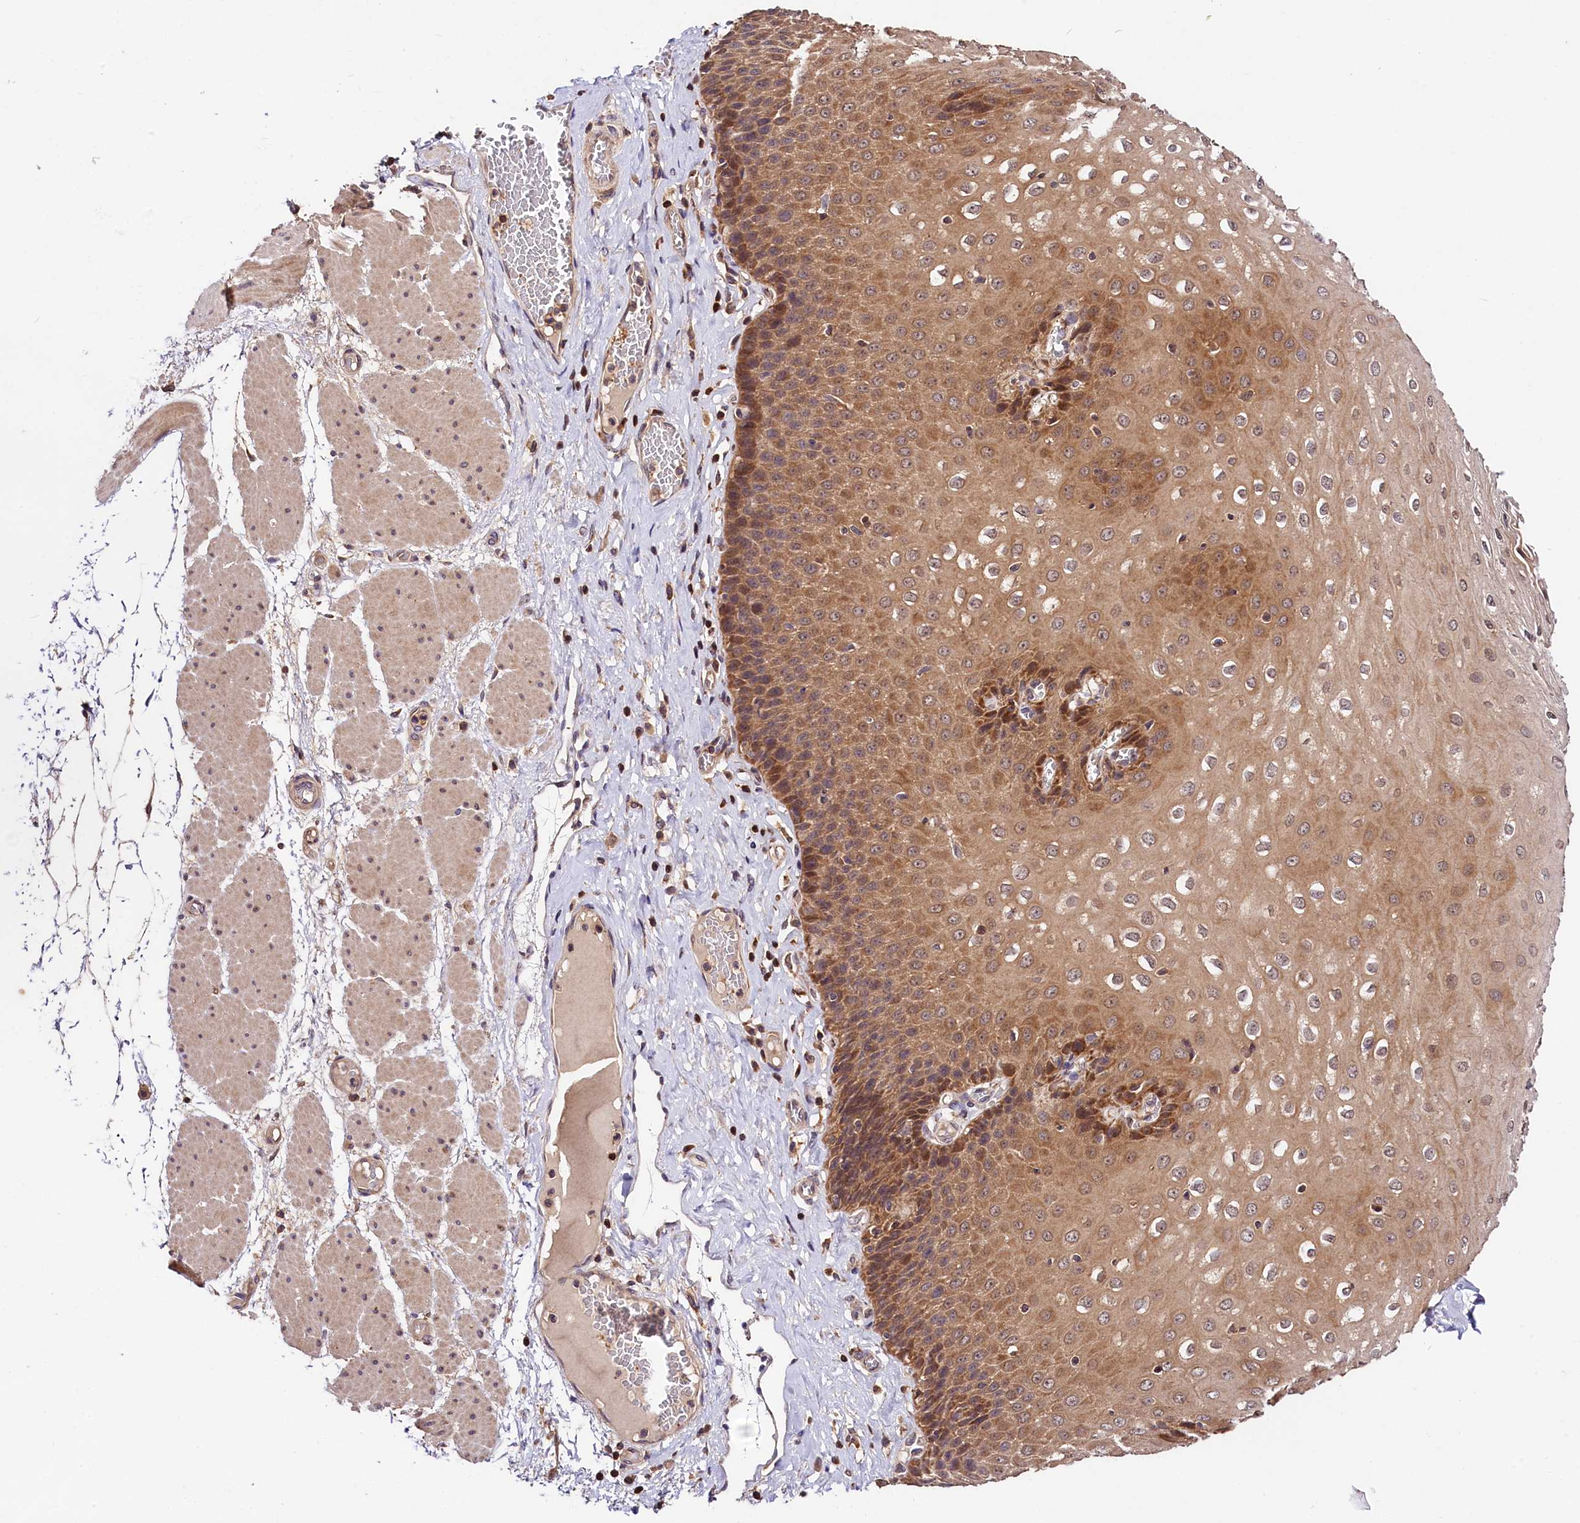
{"staining": {"intensity": "moderate", "quantity": ">75%", "location": "cytoplasmic/membranous"}, "tissue": "esophagus", "cell_type": "Squamous epithelial cells", "image_type": "normal", "snomed": [{"axis": "morphology", "description": "Normal tissue, NOS"}, {"axis": "topography", "description": "Esophagus"}], "caption": "Benign esophagus was stained to show a protein in brown. There is medium levels of moderate cytoplasmic/membranous expression in about >75% of squamous epithelial cells.", "gene": "KPTN", "patient": {"sex": "male", "age": 60}}